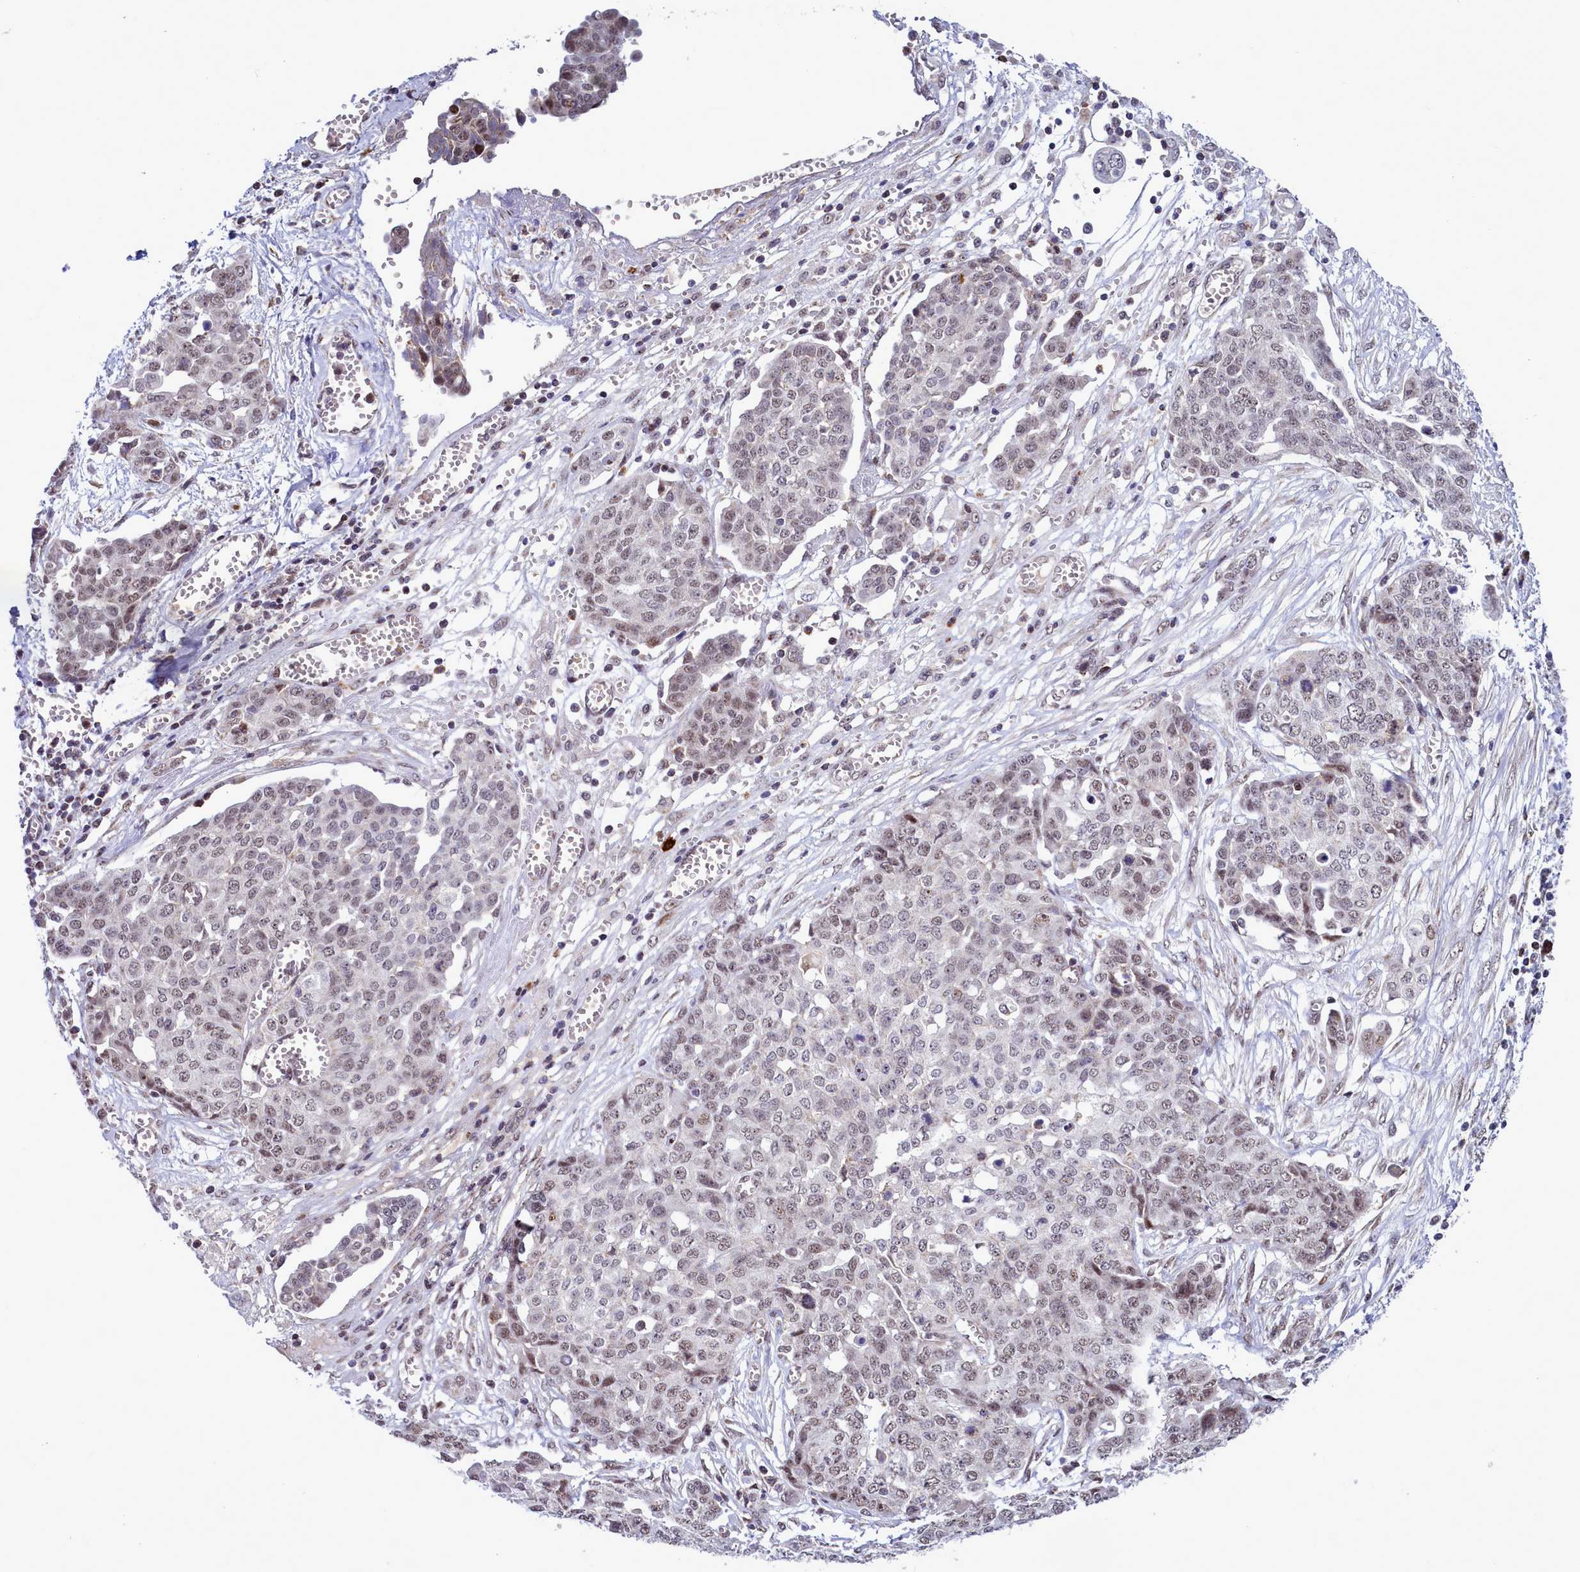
{"staining": {"intensity": "weak", "quantity": ">75%", "location": "nuclear"}, "tissue": "ovarian cancer", "cell_type": "Tumor cells", "image_type": "cancer", "snomed": [{"axis": "morphology", "description": "Cystadenocarcinoma, serous, NOS"}, {"axis": "topography", "description": "Soft tissue"}, {"axis": "topography", "description": "Ovary"}], "caption": "A brown stain labels weak nuclear positivity of a protein in human serous cystadenocarcinoma (ovarian) tumor cells.", "gene": "POM121L2", "patient": {"sex": "female", "age": 57}}